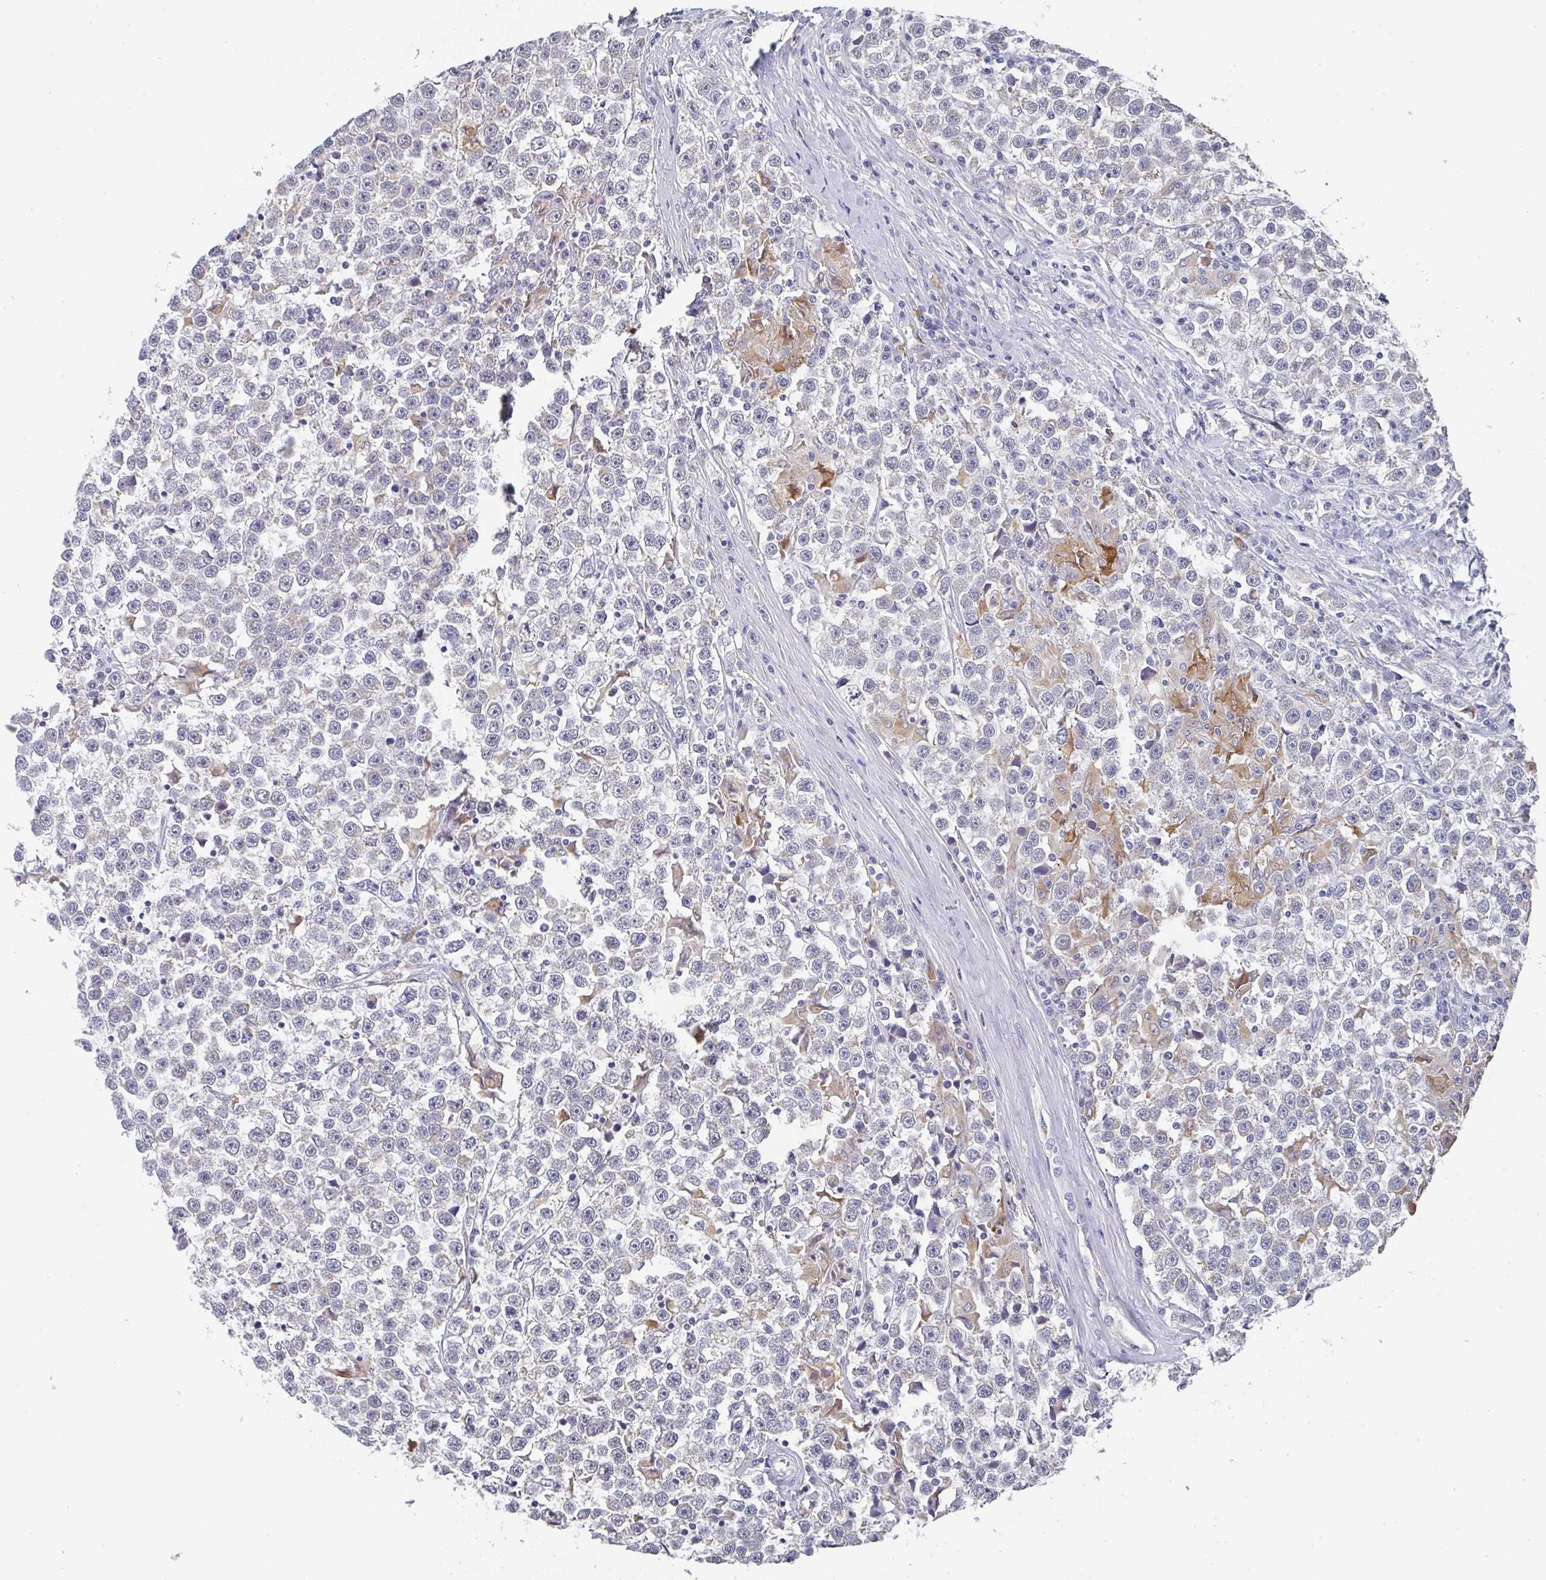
{"staining": {"intensity": "negative", "quantity": "none", "location": "none"}, "tissue": "testis cancer", "cell_type": "Tumor cells", "image_type": "cancer", "snomed": [{"axis": "morphology", "description": "Seminoma, NOS"}, {"axis": "topography", "description": "Testis"}], "caption": "DAB (3,3'-diaminobenzidine) immunohistochemical staining of human testis cancer (seminoma) shows no significant staining in tumor cells.", "gene": "NCF1", "patient": {"sex": "male", "age": 31}}